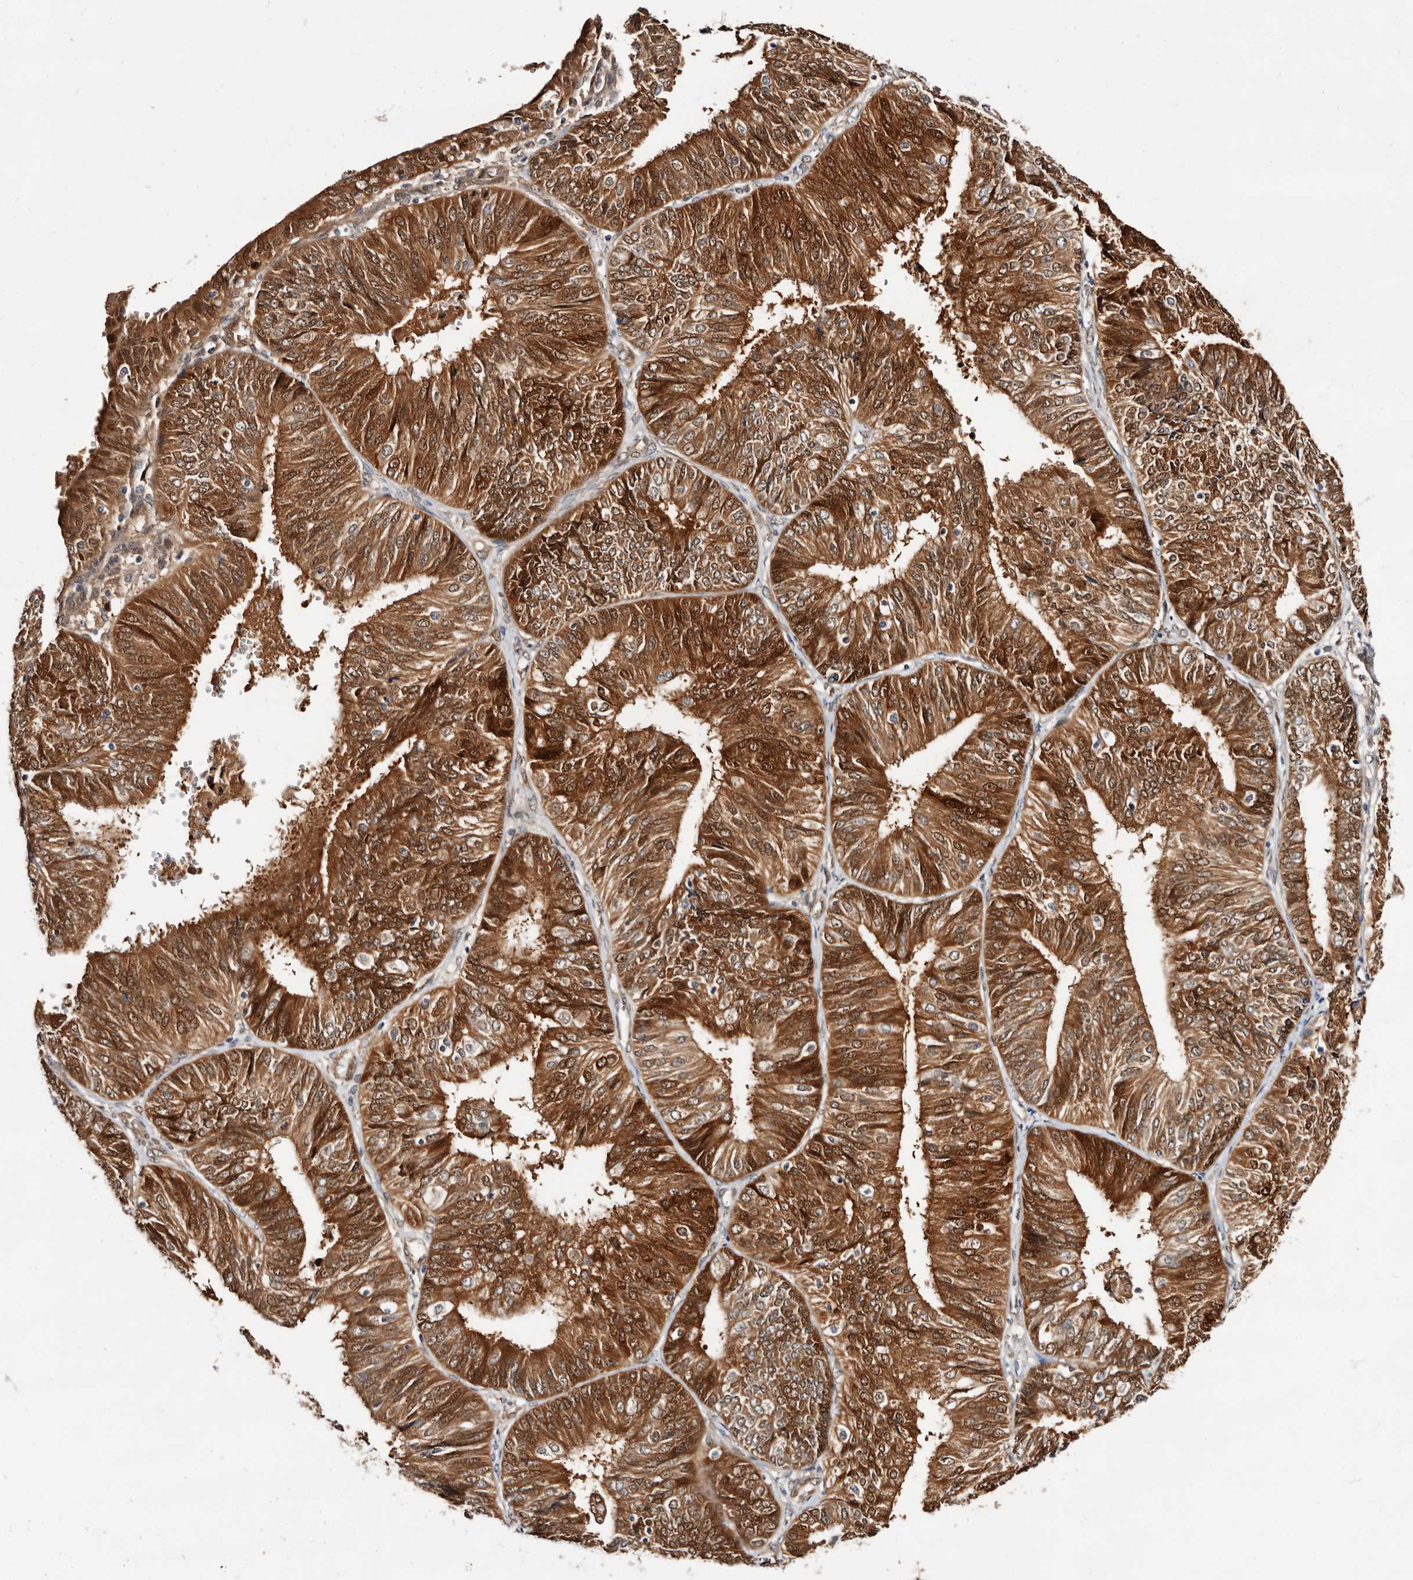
{"staining": {"intensity": "moderate", "quantity": ">75%", "location": "cytoplasmic/membranous"}, "tissue": "endometrial cancer", "cell_type": "Tumor cells", "image_type": "cancer", "snomed": [{"axis": "morphology", "description": "Adenocarcinoma, NOS"}, {"axis": "topography", "description": "Endometrium"}], "caption": "A brown stain shows moderate cytoplasmic/membranous expression of a protein in endometrial adenocarcinoma tumor cells.", "gene": "TP53I3", "patient": {"sex": "female", "age": 58}}